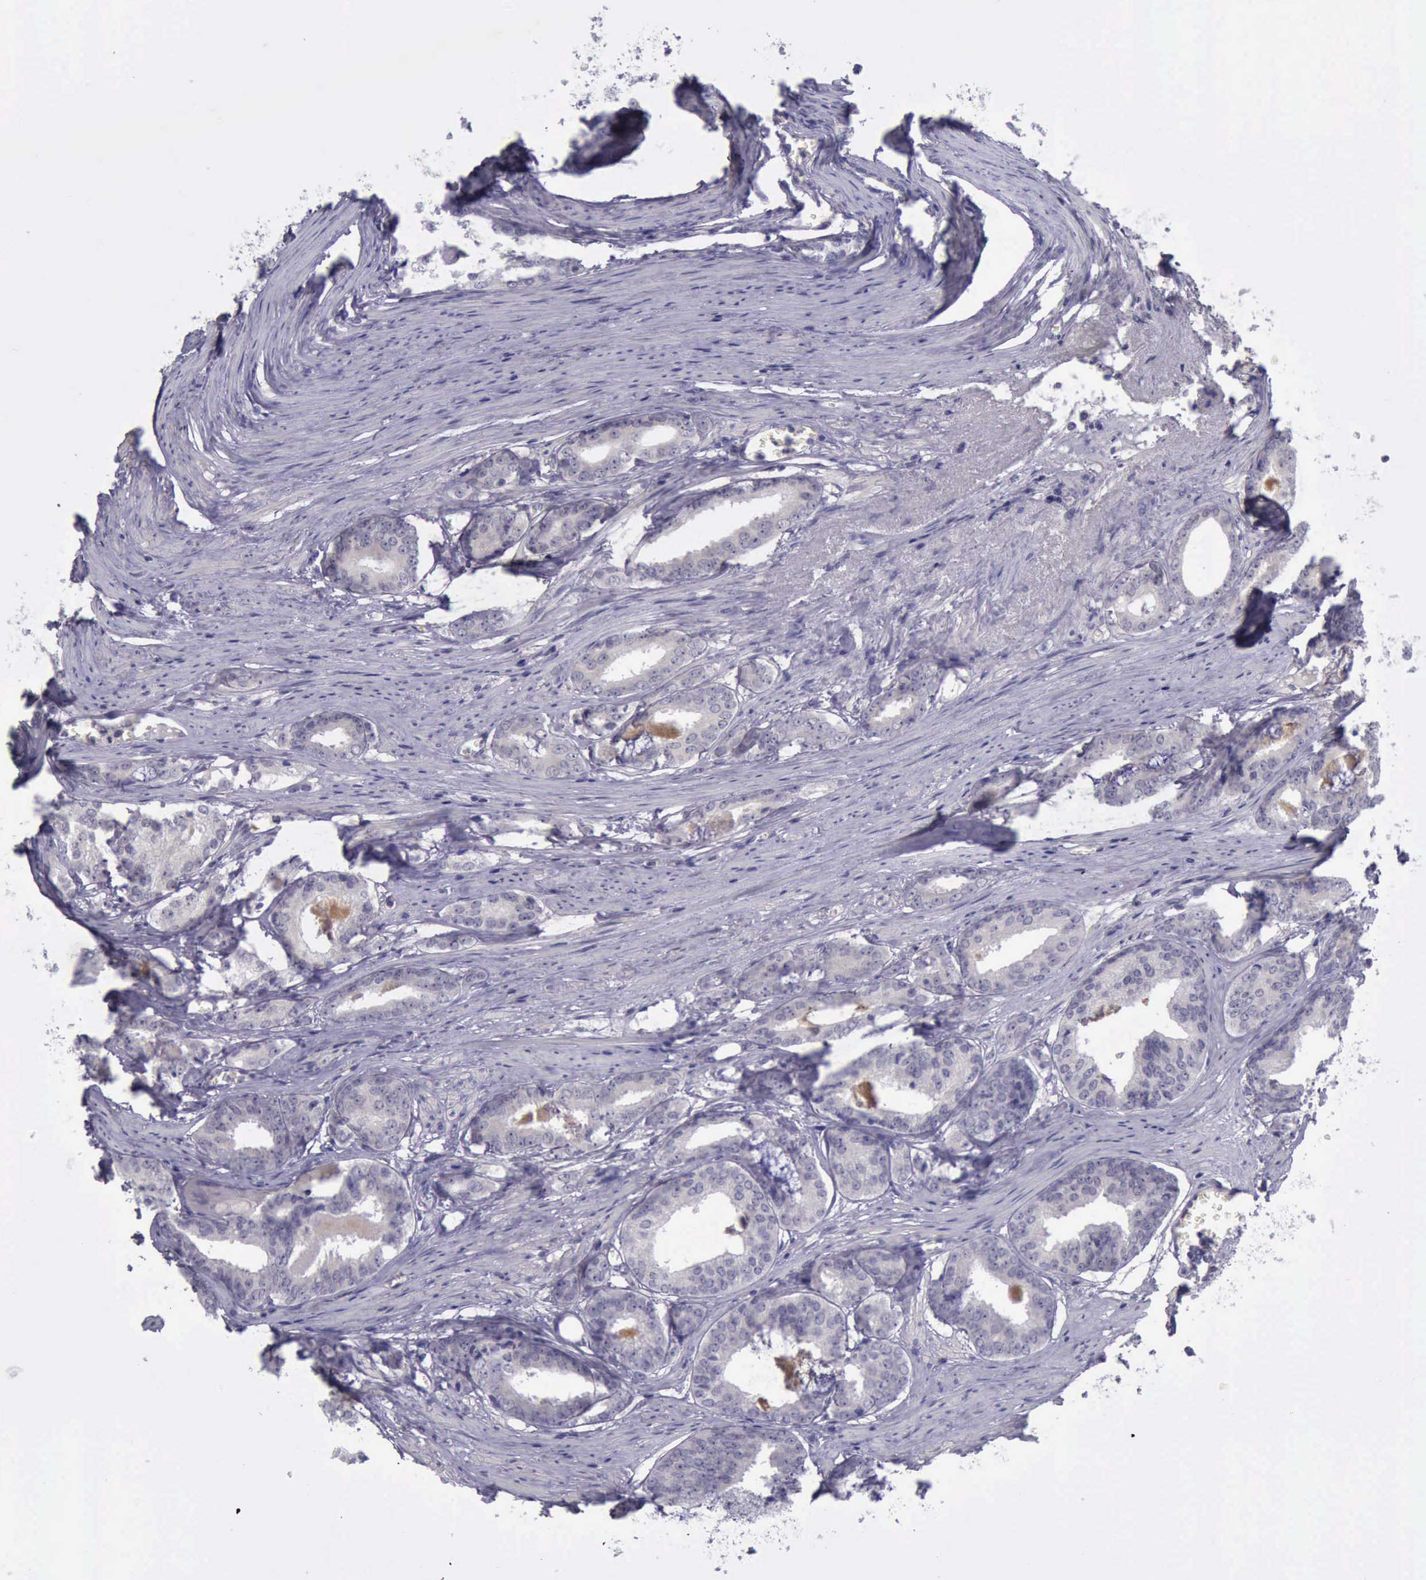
{"staining": {"intensity": "negative", "quantity": "none", "location": "none"}, "tissue": "prostate cancer", "cell_type": "Tumor cells", "image_type": "cancer", "snomed": [{"axis": "morphology", "description": "Adenocarcinoma, Medium grade"}, {"axis": "topography", "description": "Prostate"}], "caption": "IHC micrograph of neoplastic tissue: prostate medium-grade adenocarcinoma stained with DAB shows no significant protein expression in tumor cells.", "gene": "ARNT2", "patient": {"sex": "male", "age": 79}}